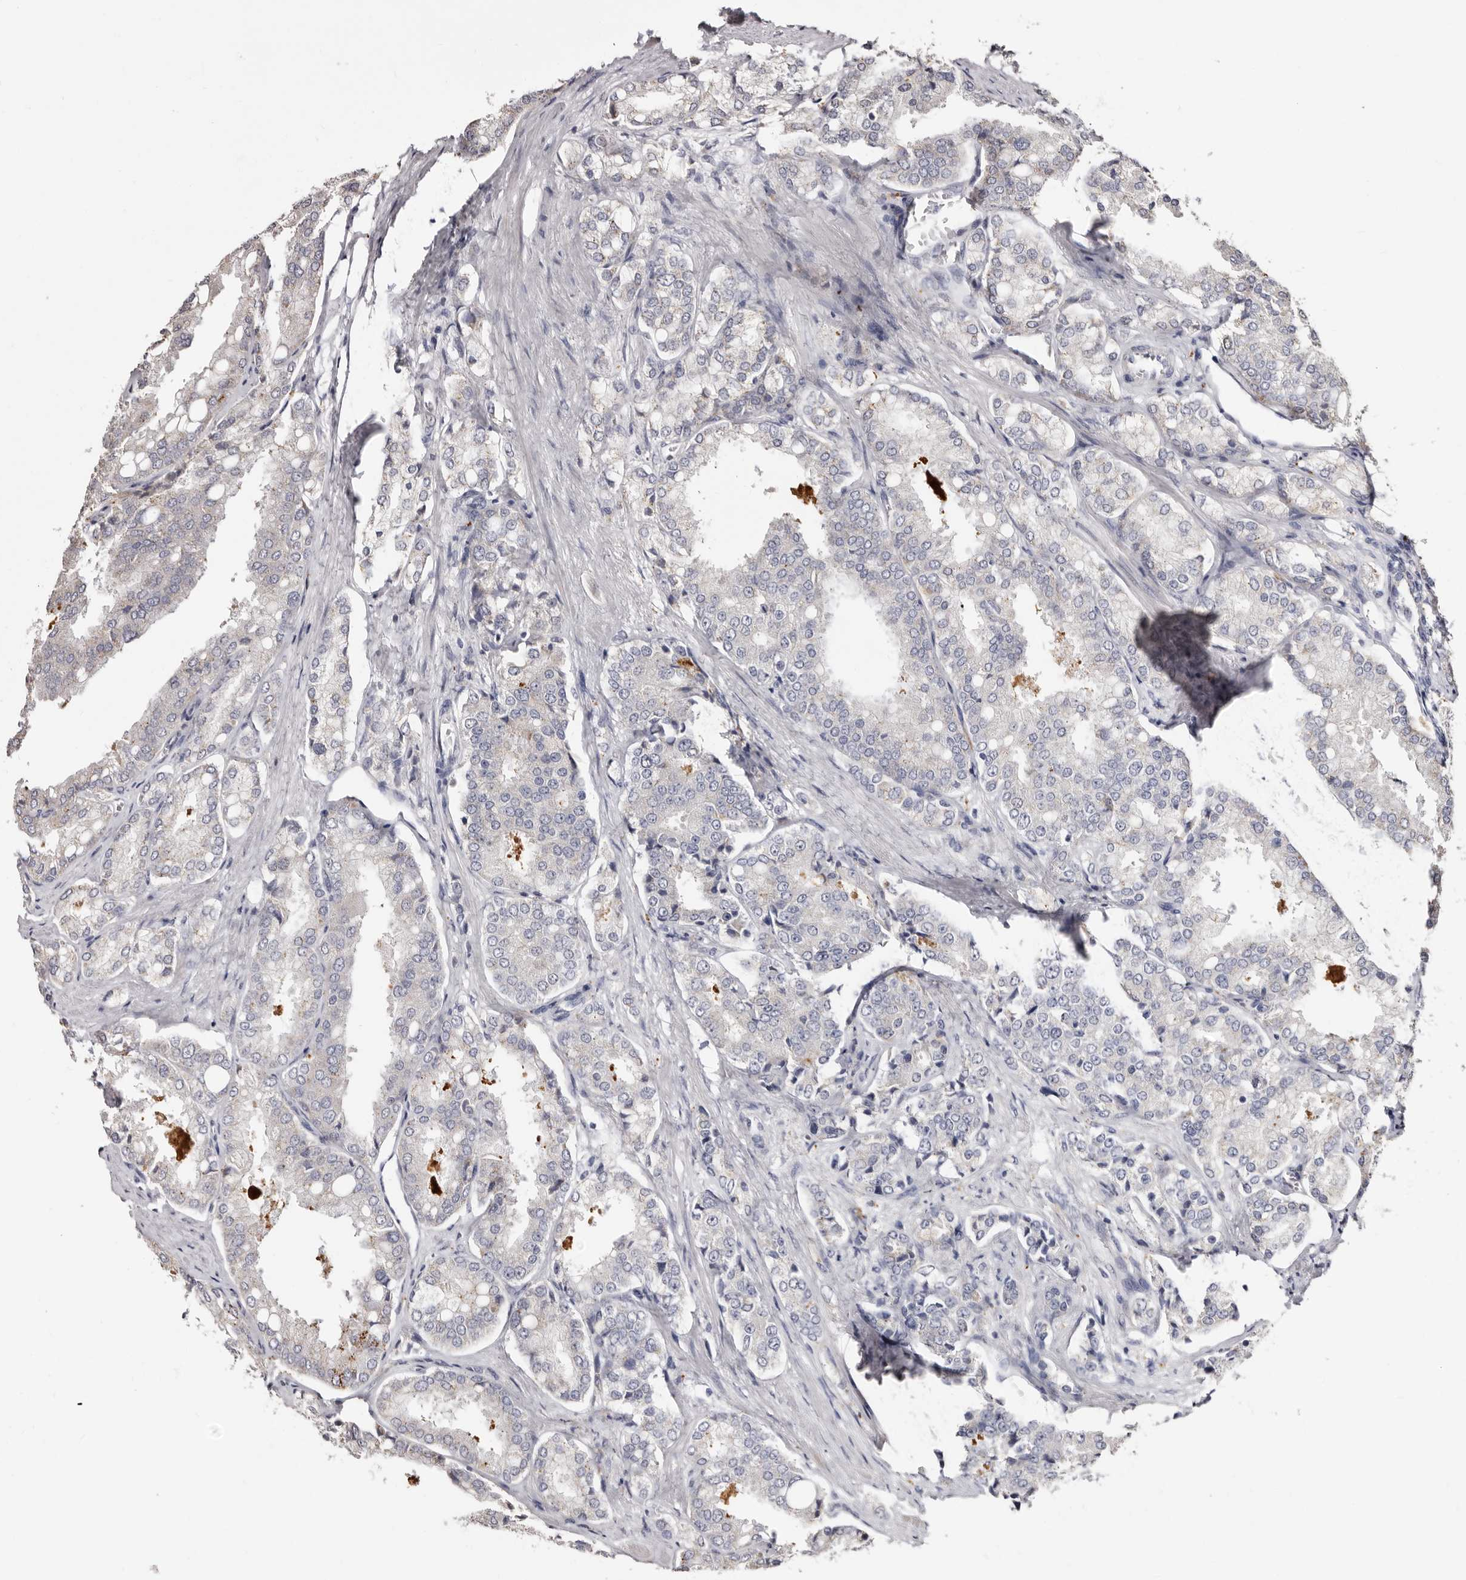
{"staining": {"intensity": "negative", "quantity": "none", "location": "none"}, "tissue": "prostate cancer", "cell_type": "Tumor cells", "image_type": "cancer", "snomed": [{"axis": "morphology", "description": "Adenocarcinoma, High grade"}, {"axis": "topography", "description": "Prostate"}], "caption": "A photomicrograph of prostate cancer (adenocarcinoma (high-grade)) stained for a protein shows no brown staining in tumor cells. (DAB IHC visualized using brightfield microscopy, high magnification).", "gene": "PTAFR", "patient": {"sex": "male", "age": 50}}